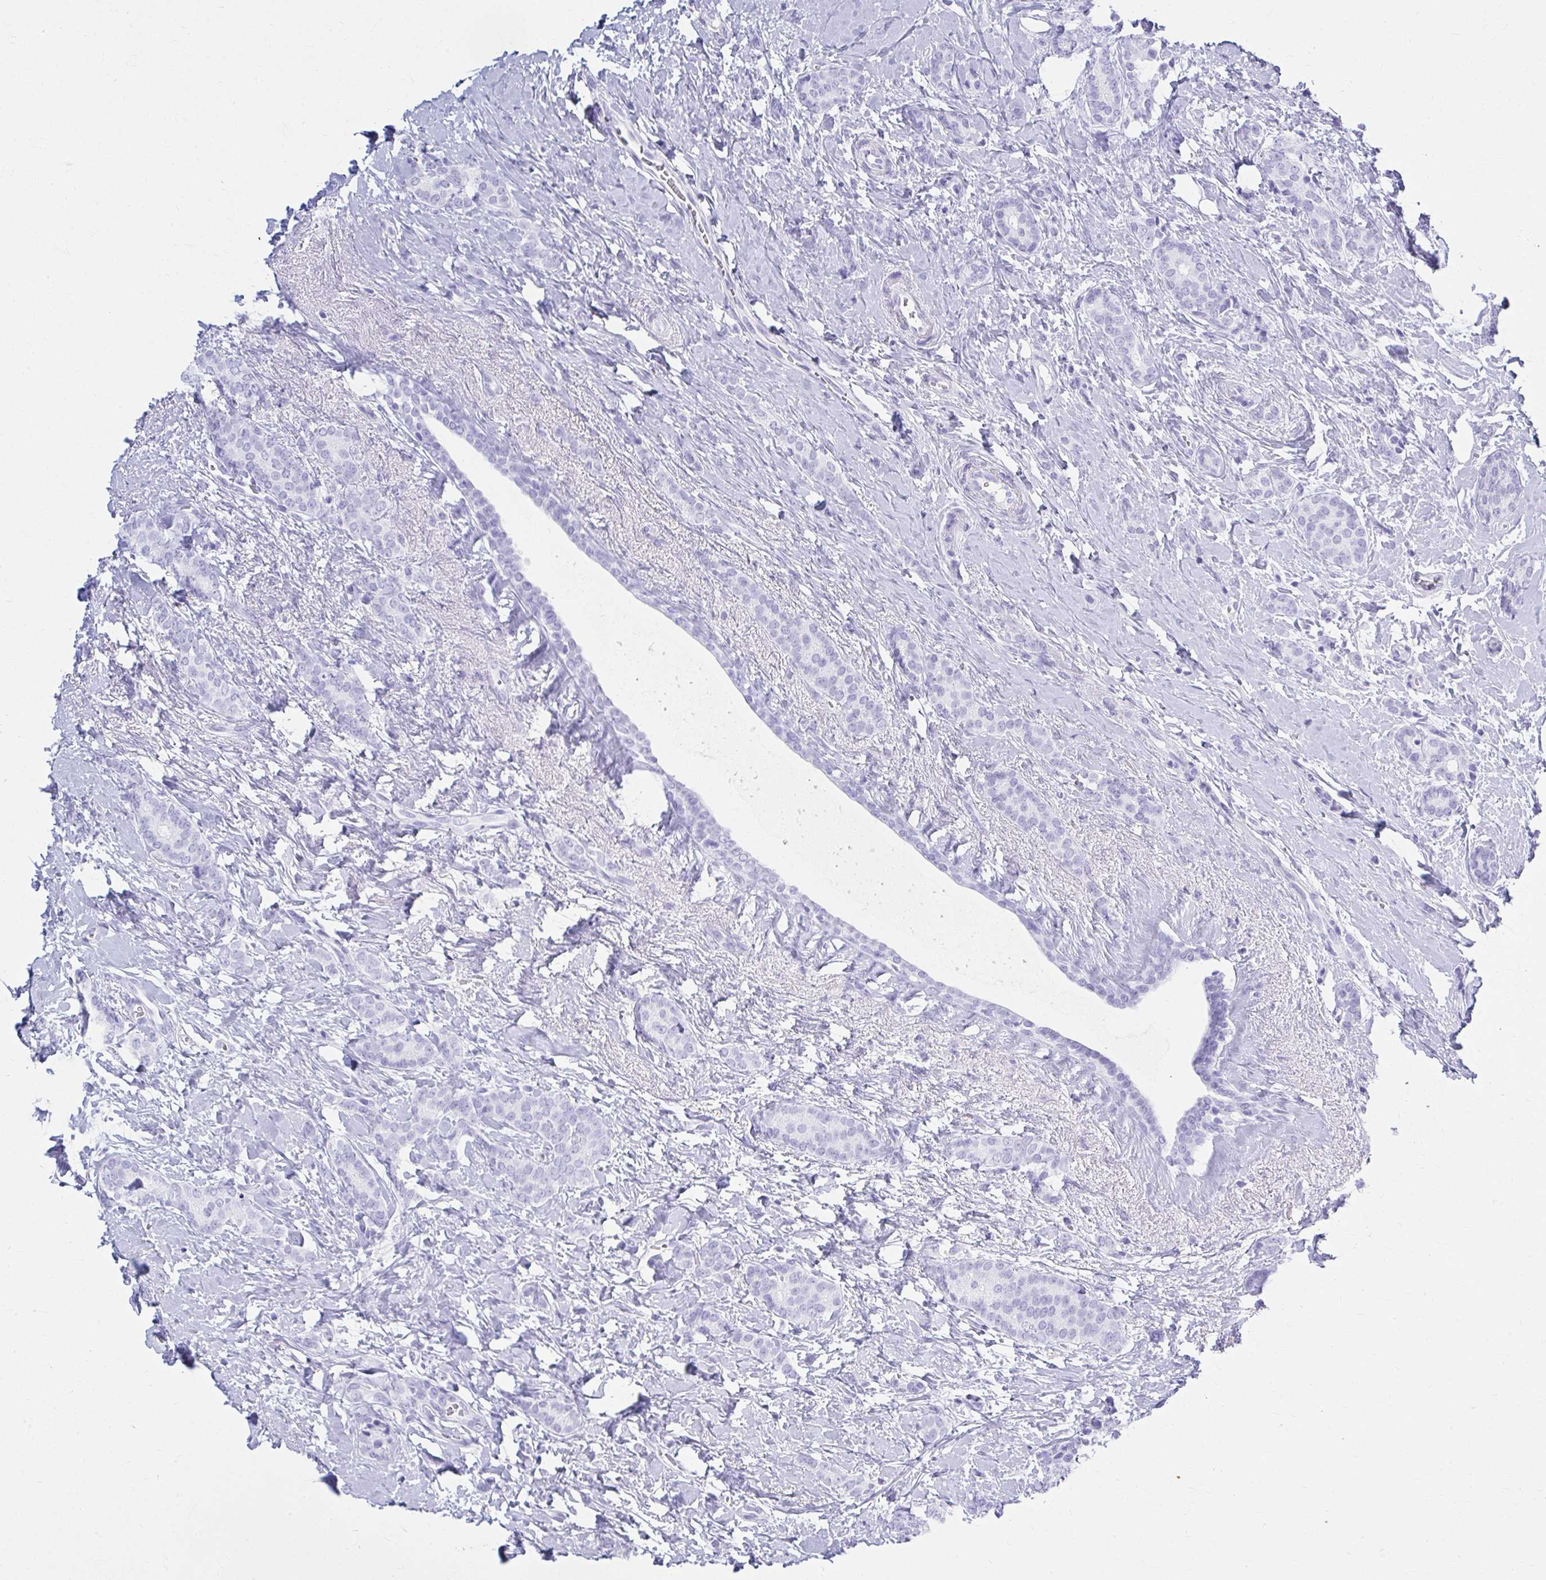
{"staining": {"intensity": "negative", "quantity": "none", "location": "none"}, "tissue": "breast cancer", "cell_type": "Tumor cells", "image_type": "cancer", "snomed": [{"axis": "morphology", "description": "Normal tissue, NOS"}, {"axis": "morphology", "description": "Duct carcinoma"}, {"axis": "topography", "description": "Breast"}], "caption": "A photomicrograph of invasive ductal carcinoma (breast) stained for a protein exhibits no brown staining in tumor cells.", "gene": "ATP4B", "patient": {"sex": "female", "age": 77}}